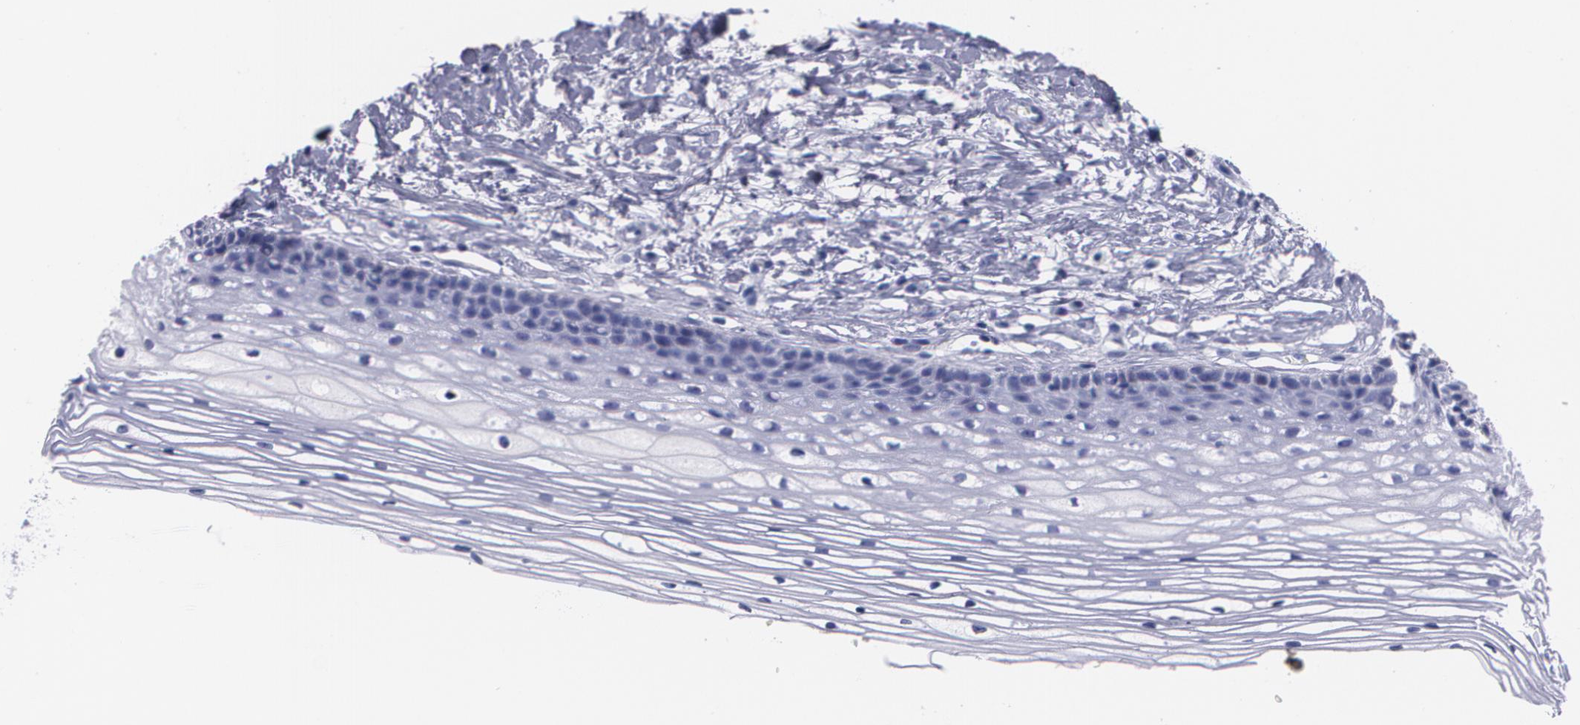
{"staining": {"intensity": "negative", "quantity": "none", "location": "none"}, "tissue": "cervix", "cell_type": "Glandular cells", "image_type": "normal", "snomed": [{"axis": "morphology", "description": "Normal tissue, NOS"}, {"axis": "topography", "description": "Cervix"}], "caption": "Immunohistochemistry (IHC) micrograph of normal cervix: cervix stained with DAB reveals no significant protein positivity in glandular cells. Nuclei are stained in blue.", "gene": "TP53", "patient": {"sex": "female", "age": 77}}